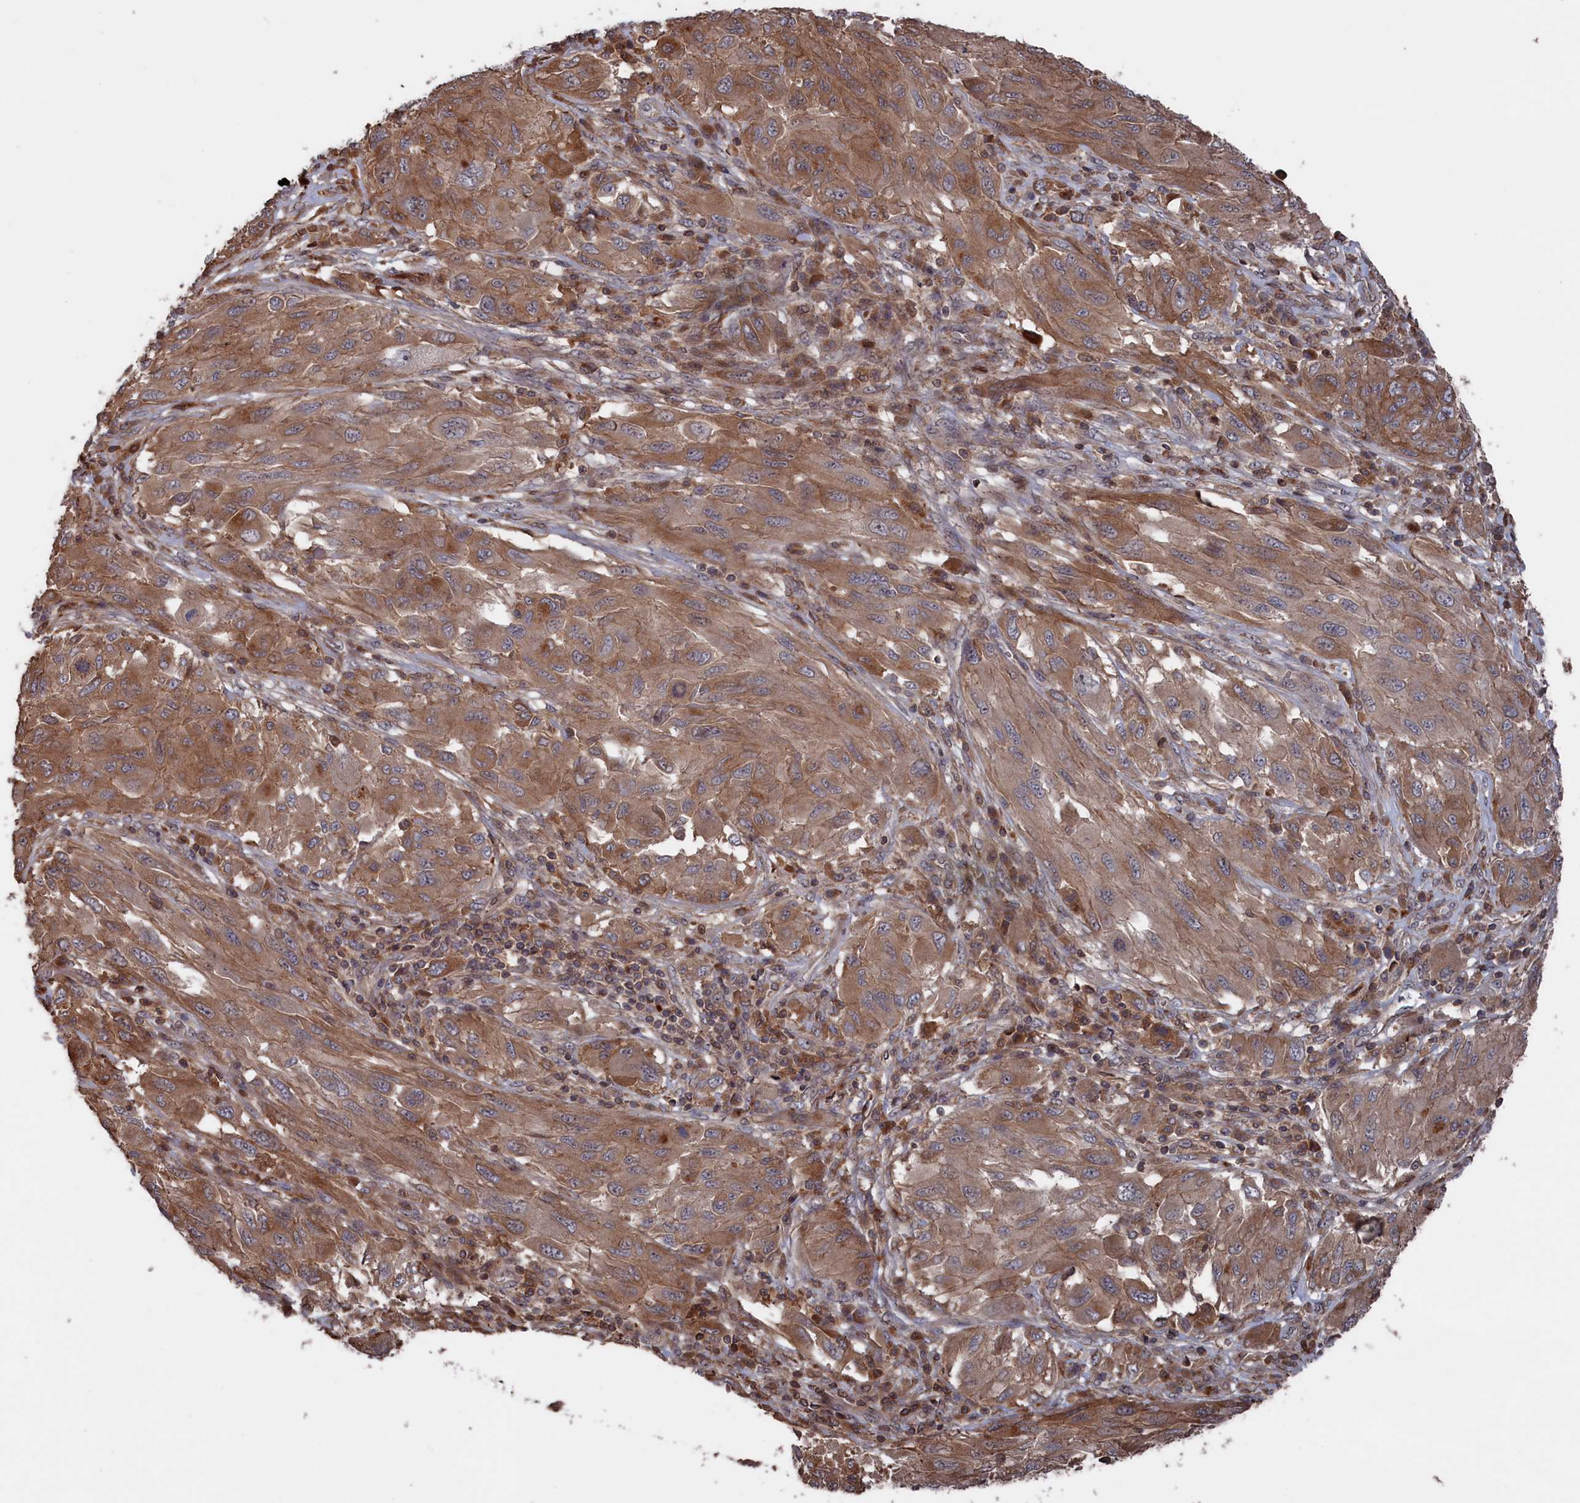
{"staining": {"intensity": "moderate", "quantity": ">75%", "location": "cytoplasmic/membranous"}, "tissue": "melanoma", "cell_type": "Tumor cells", "image_type": "cancer", "snomed": [{"axis": "morphology", "description": "Malignant melanoma, NOS"}, {"axis": "topography", "description": "Skin"}], "caption": "A brown stain shows moderate cytoplasmic/membranous staining of a protein in melanoma tumor cells.", "gene": "PLA2G15", "patient": {"sex": "female", "age": 91}}